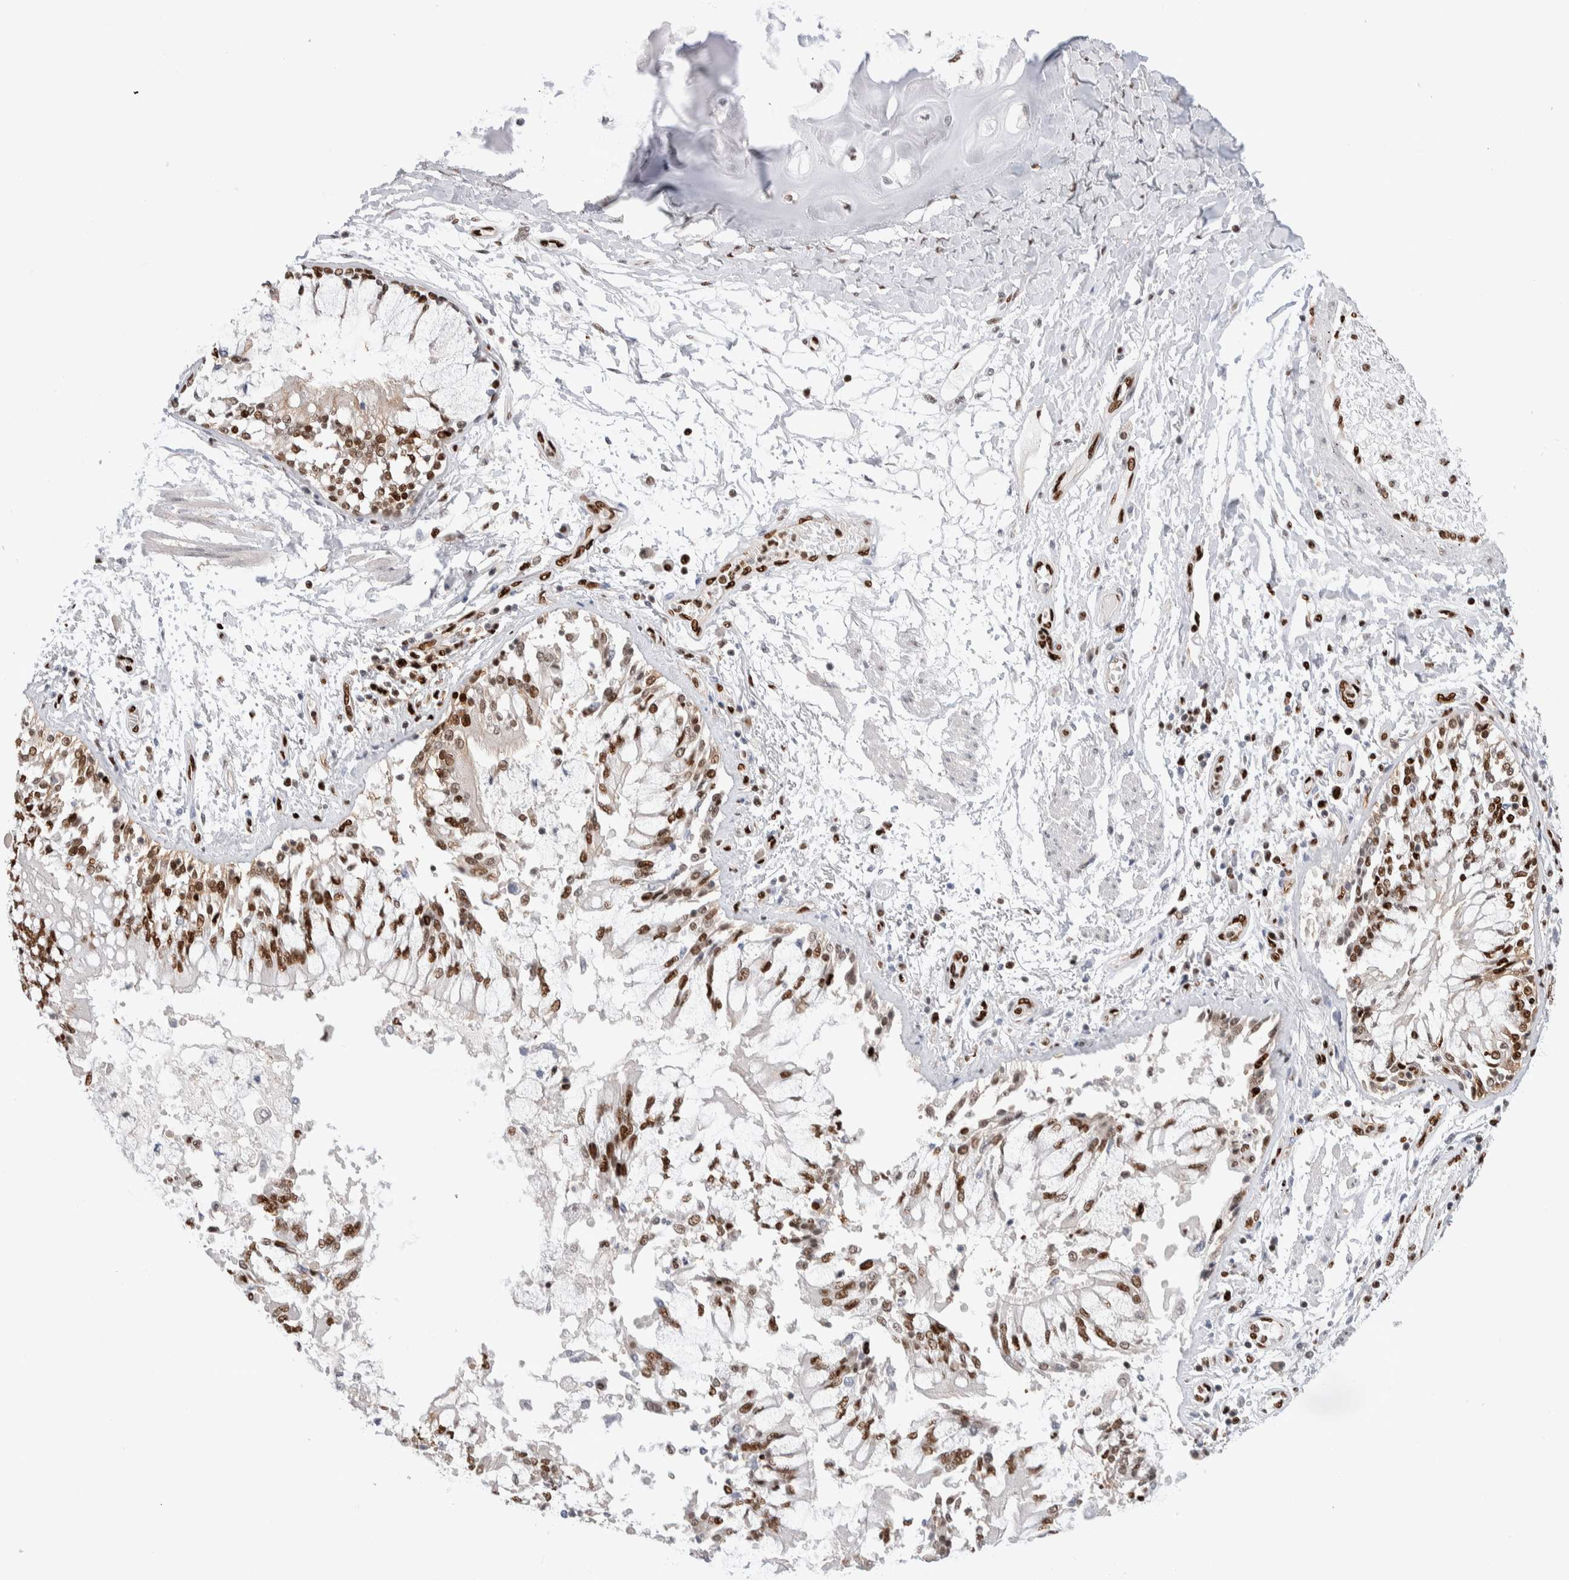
{"staining": {"intensity": "strong", "quantity": ">75%", "location": "nuclear"}, "tissue": "lung cancer", "cell_type": "Tumor cells", "image_type": "cancer", "snomed": [{"axis": "morphology", "description": "Normal tissue, NOS"}, {"axis": "morphology", "description": "Squamous cell carcinoma, NOS"}, {"axis": "topography", "description": "Lymph node"}, {"axis": "topography", "description": "Cartilage tissue"}, {"axis": "topography", "description": "Bronchus"}, {"axis": "topography", "description": "Lung"}, {"axis": "topography", "description": "Peripheral nerve tissue"}], "caption": "The immunohistochemical stain labels strong nuclear expression in tumor cells of lung squamous cell carcinoma tissue.", "gene": "RNASEK-C17orf49", "patient": {"sex": "female", "age": 49}}